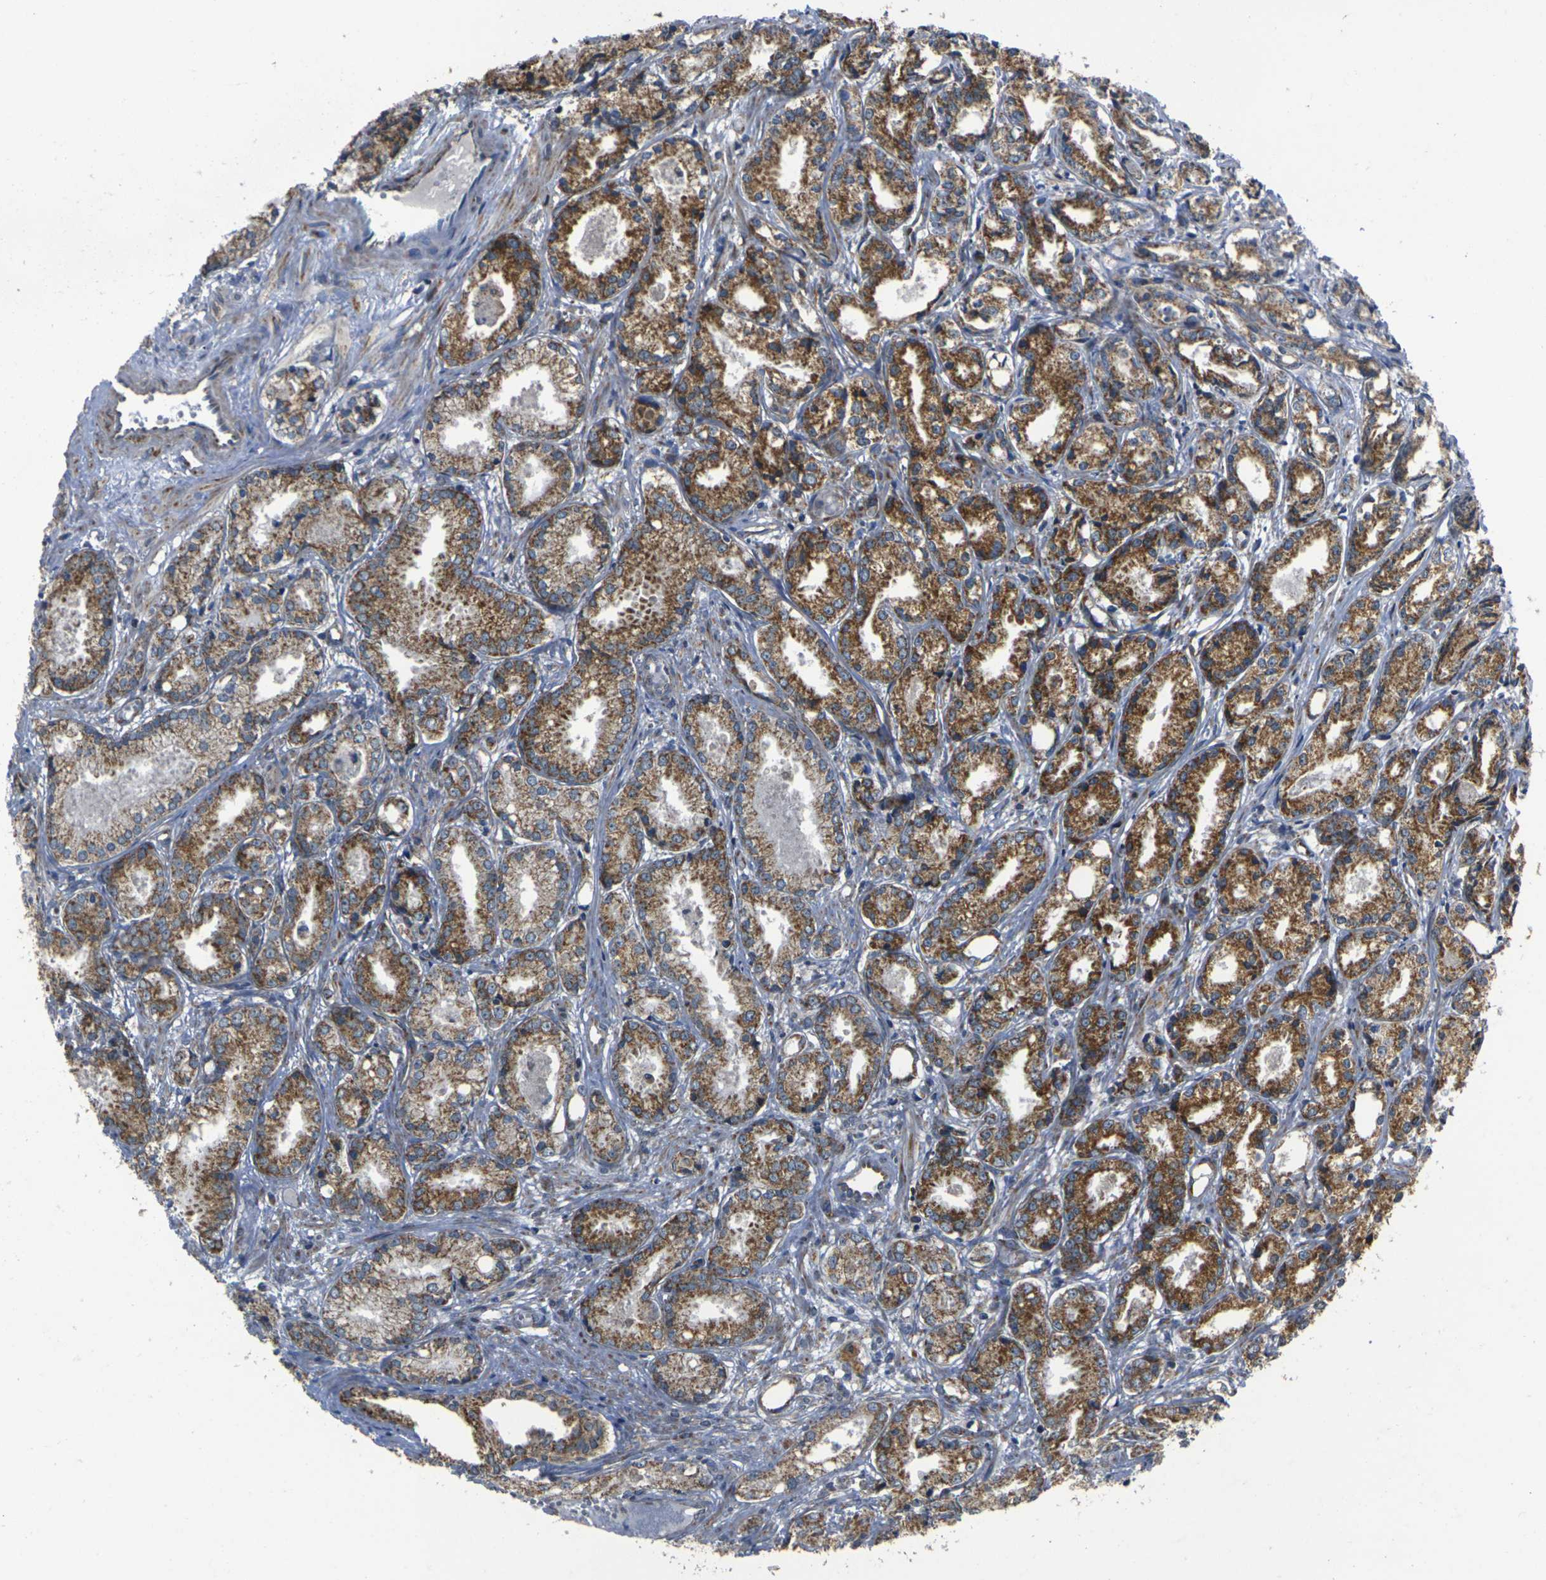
{"staining": {"intensity": "moderate", "quantity": ">75%", "location": "cytoplasmic/membranous"}, "tissue": "prostate cancer", "cell_type": "Tumor cells", "image_type": "cancer", "snomed": [{"axis": "morphology", "description": "Adenocarcinoma, Low grade"}, {"axis": "topography", "description": "Prostate"}], "caption": "Prostate cancer tissue reveals moderate cytoplasmic/membranous positivity in approximately >75% of tumor cells, visualized by immunohistochemistry.", "gene": "TMEM120B", "patient": {"sex": "male", "age": 72}}